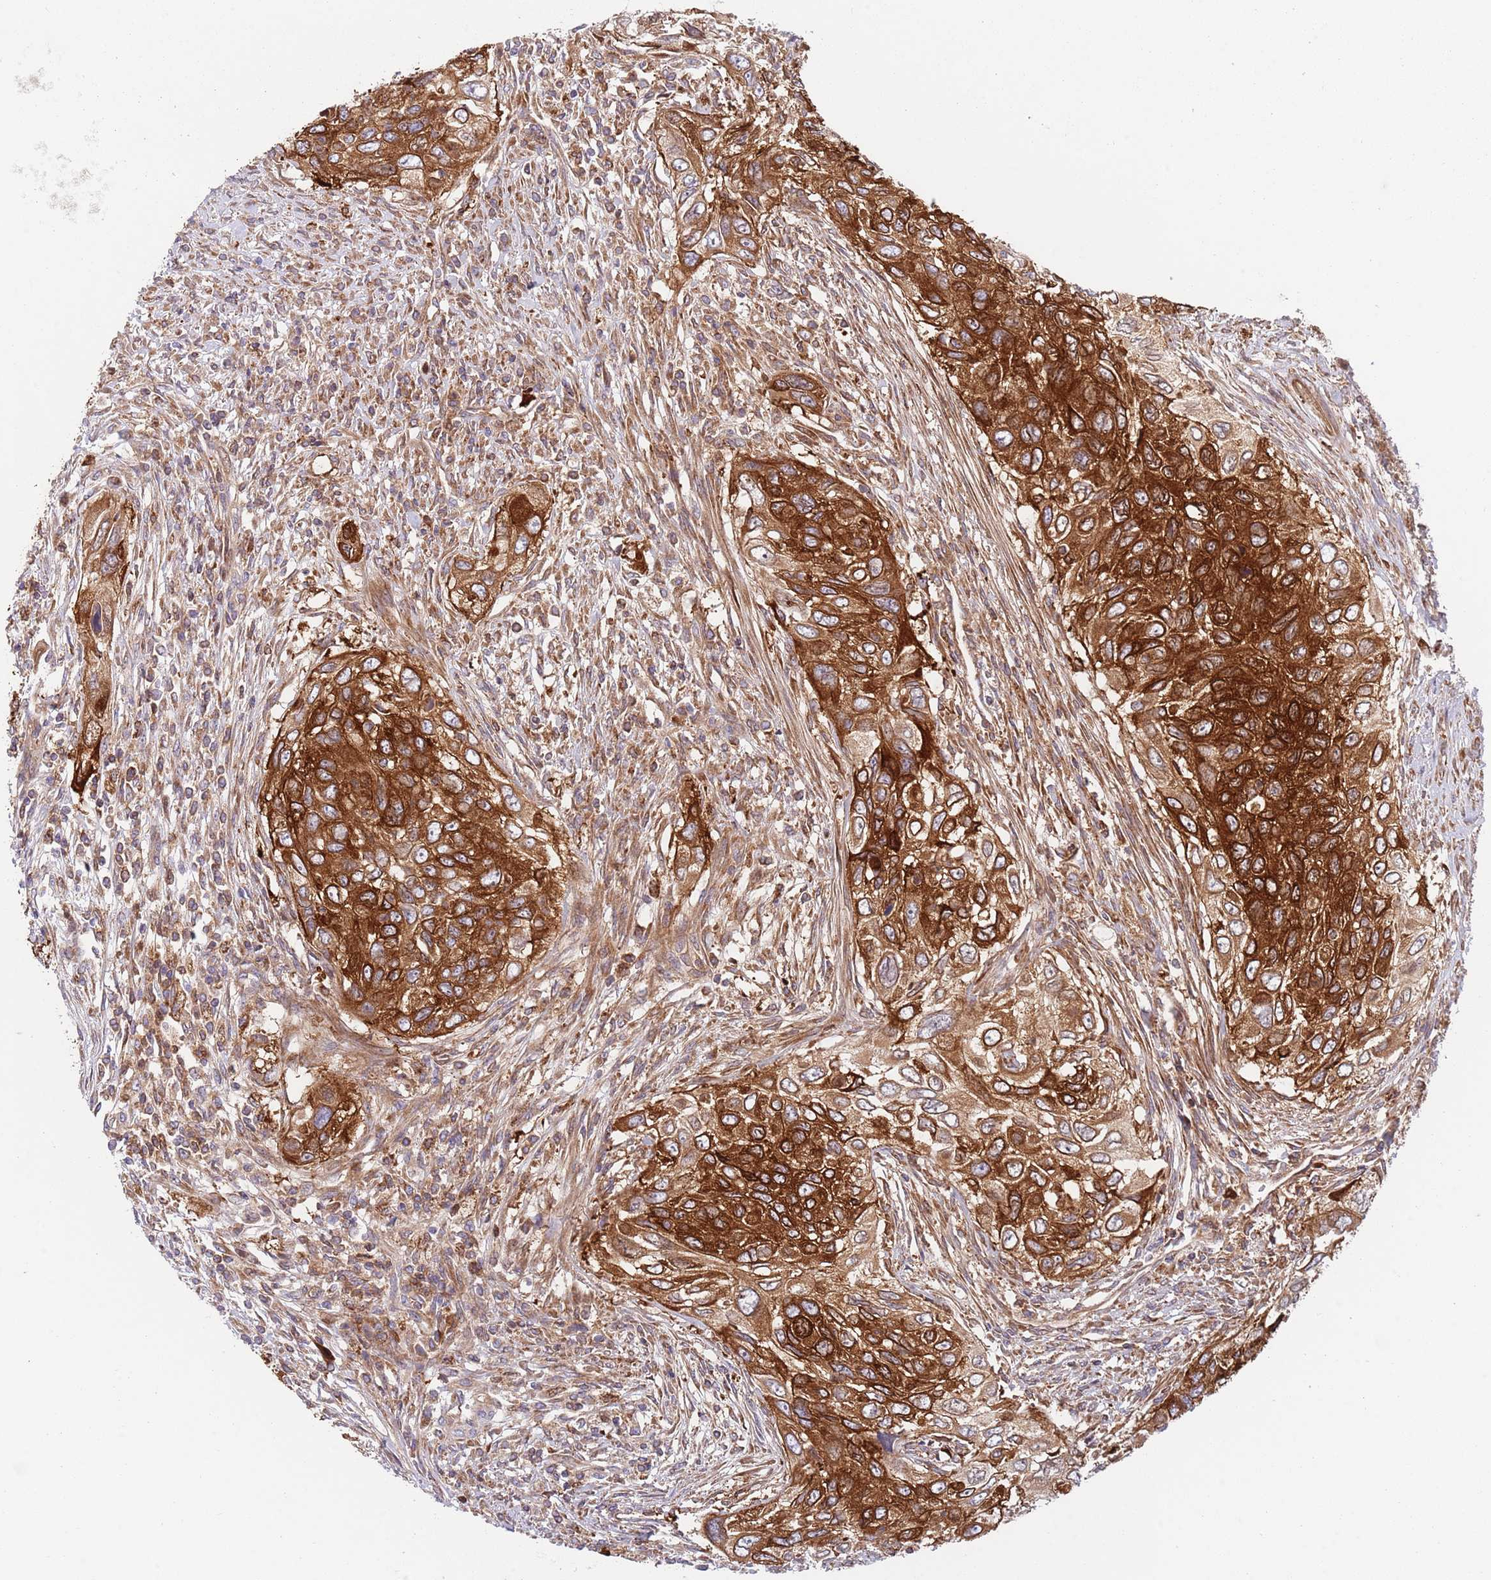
{"staining": {"intensity": "strong", "quantity": ">75%", "location": "cytoplasmic/membranous"}, "tissue": "urothelial cancer", "cell_type": "Tumor cells", "image_type": "cancer", "snomed": [{"axis": "morphology", "description": "Urothelial carcinoma, High grade"}, {"axis": "topography", "description": "Urinary bladder"}], "caption": "About >75% of tumor cells in urothelial cancer display strong cytoplasmic/membranous protein expression as visualized by brown immunohistochemical staining.", "gene": "ZMYM5", "patient": {"sex": "female", "age": 60}}